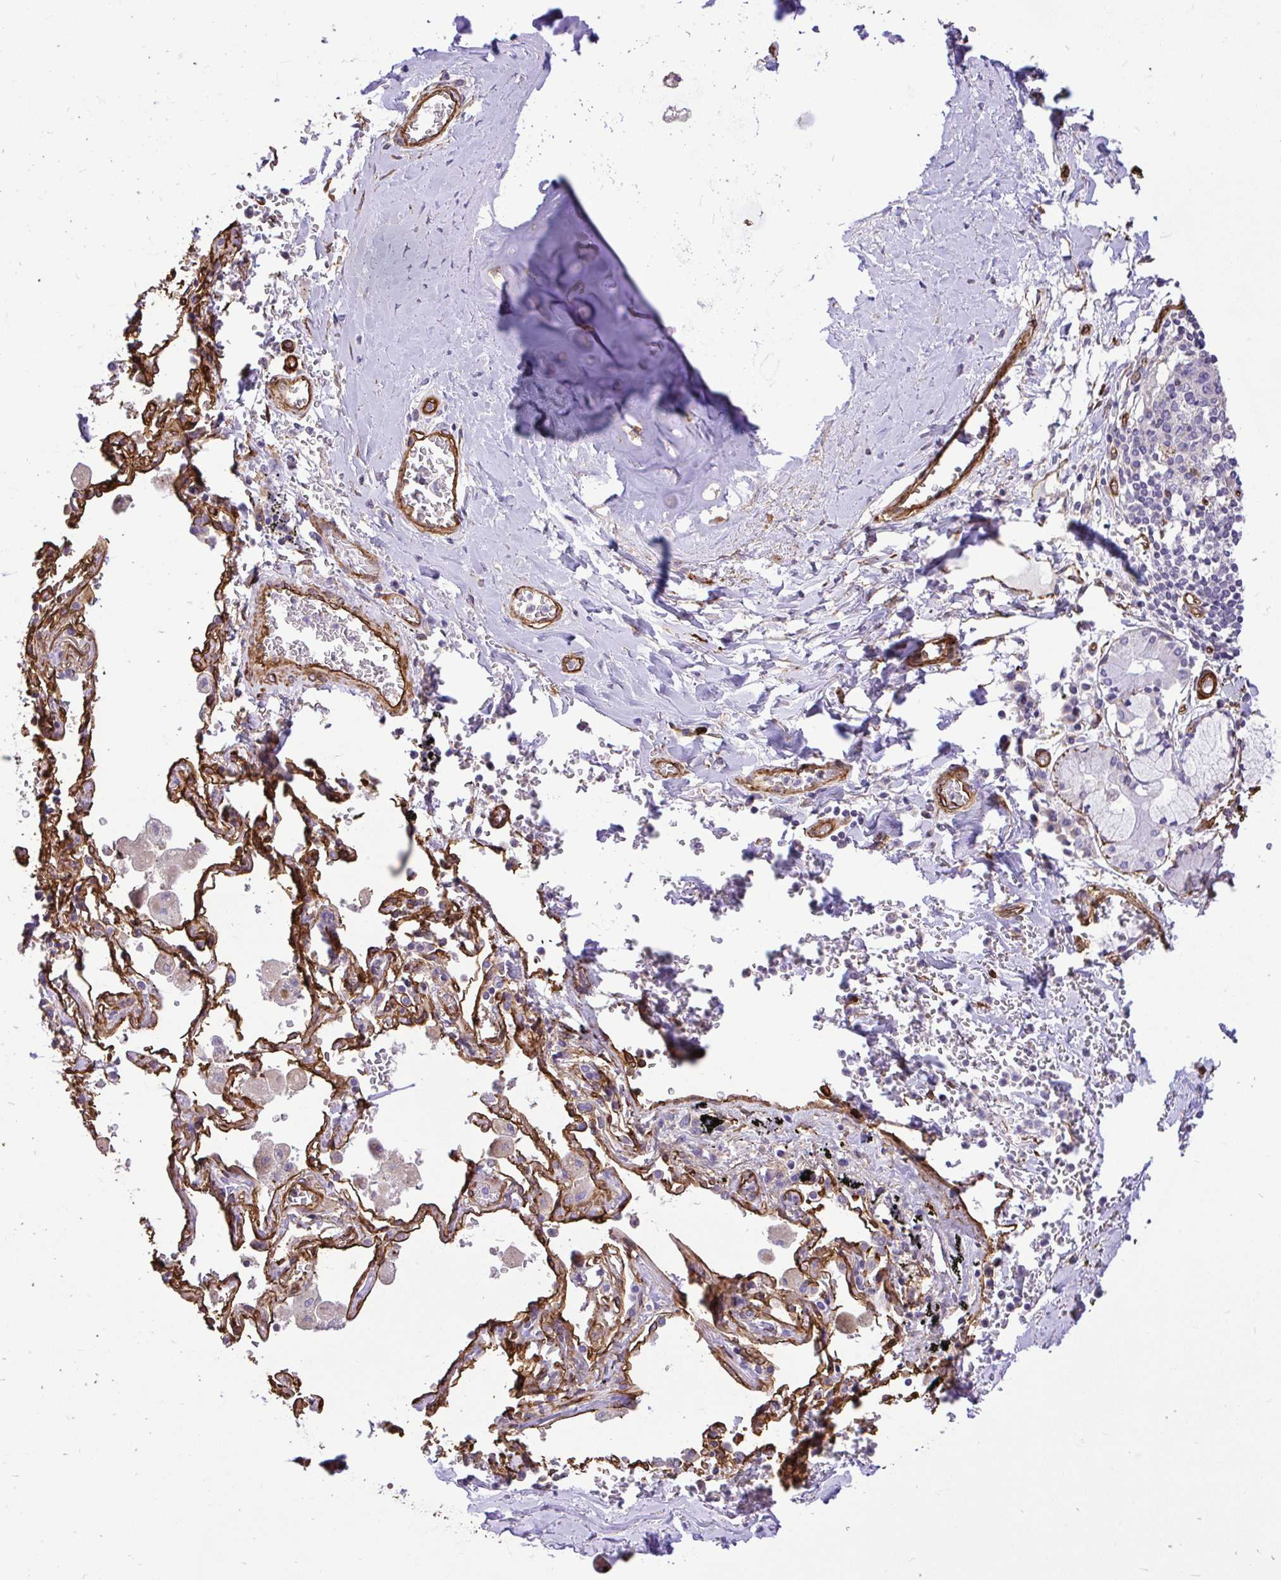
{"staining": {"intensity": "negative", "quantity": "none", "location": "none"}, "tissue": "adipose tissue", "cell_type": "Adipocytes", "image_type": "normal", "snomed": [{"axis": "morphology", "description": "Normal tissue, NOS"}, {"axis": "morphology", "description": "Degeneration, NOS"}, {"axis": "topography", "description": "Cartilage tissue"}, {"axis": "topography", "description": "Lung"}], "caption": "Immunohistochemical staining of unremarkable adipose tissue demonstrates no significant staining in adipocytes.", "gene": "PTPRK", "patient": {"sex": "female", "age": 61}}